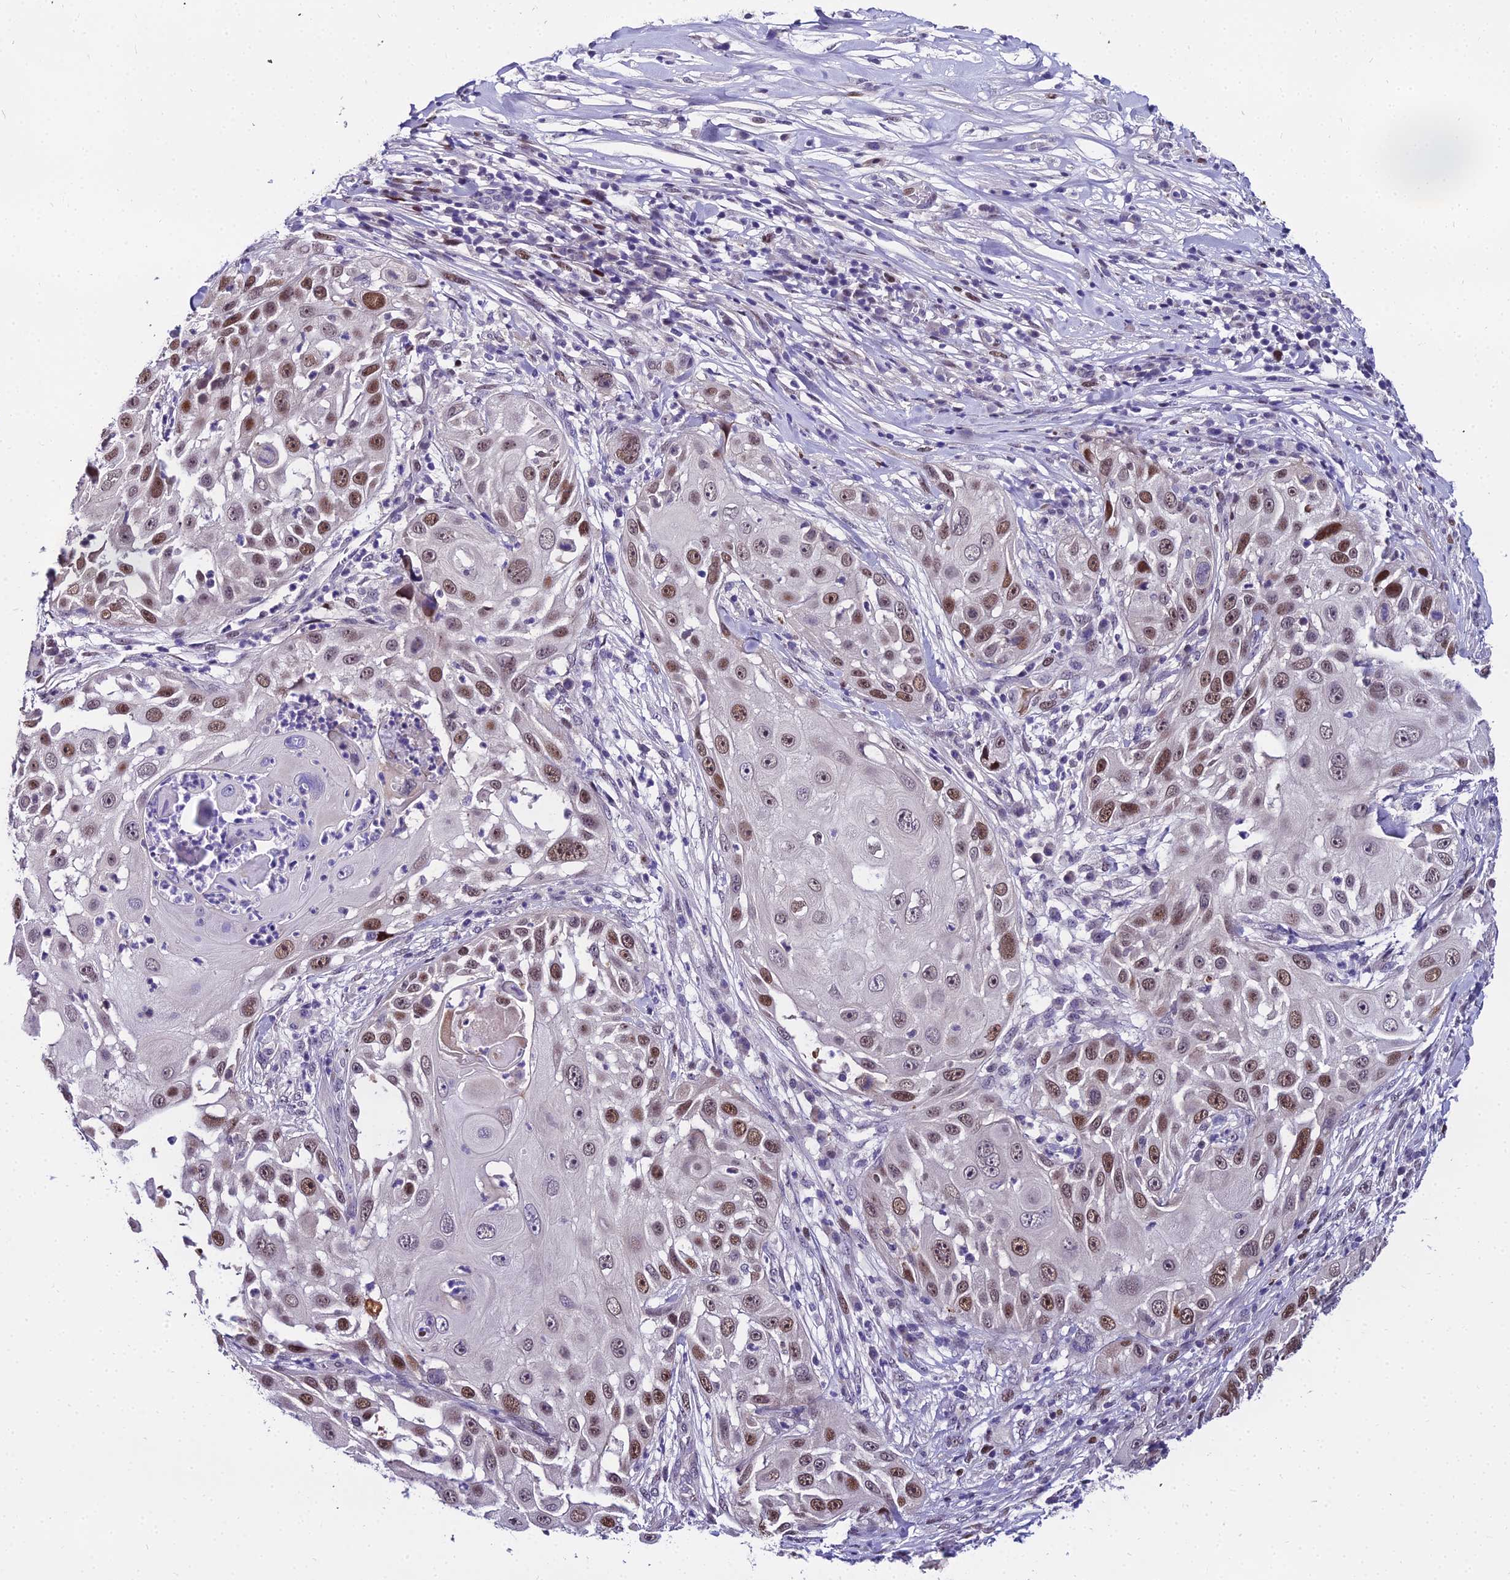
{"staining": {"intensity": "moderate", "quantity": ">75%", "location": "nuclear"}, "tissue": "skin cancer", "cell_type": "Tumor cells", "image_type": "cancer", "snomed": [{"axis": "morphology", "description": "Squamous cell carcinoma, NOS"}, {"axis": "topography", "description": "Skin"}], "caption": "This histopathology image displays IHC staining of squamous cell carcinoma (skin), with medium moderate nuclear positivity in approximately >75% of tumor cells.", "gene": "TRIML2", "patient": {"sex": "female", "age": 44}}